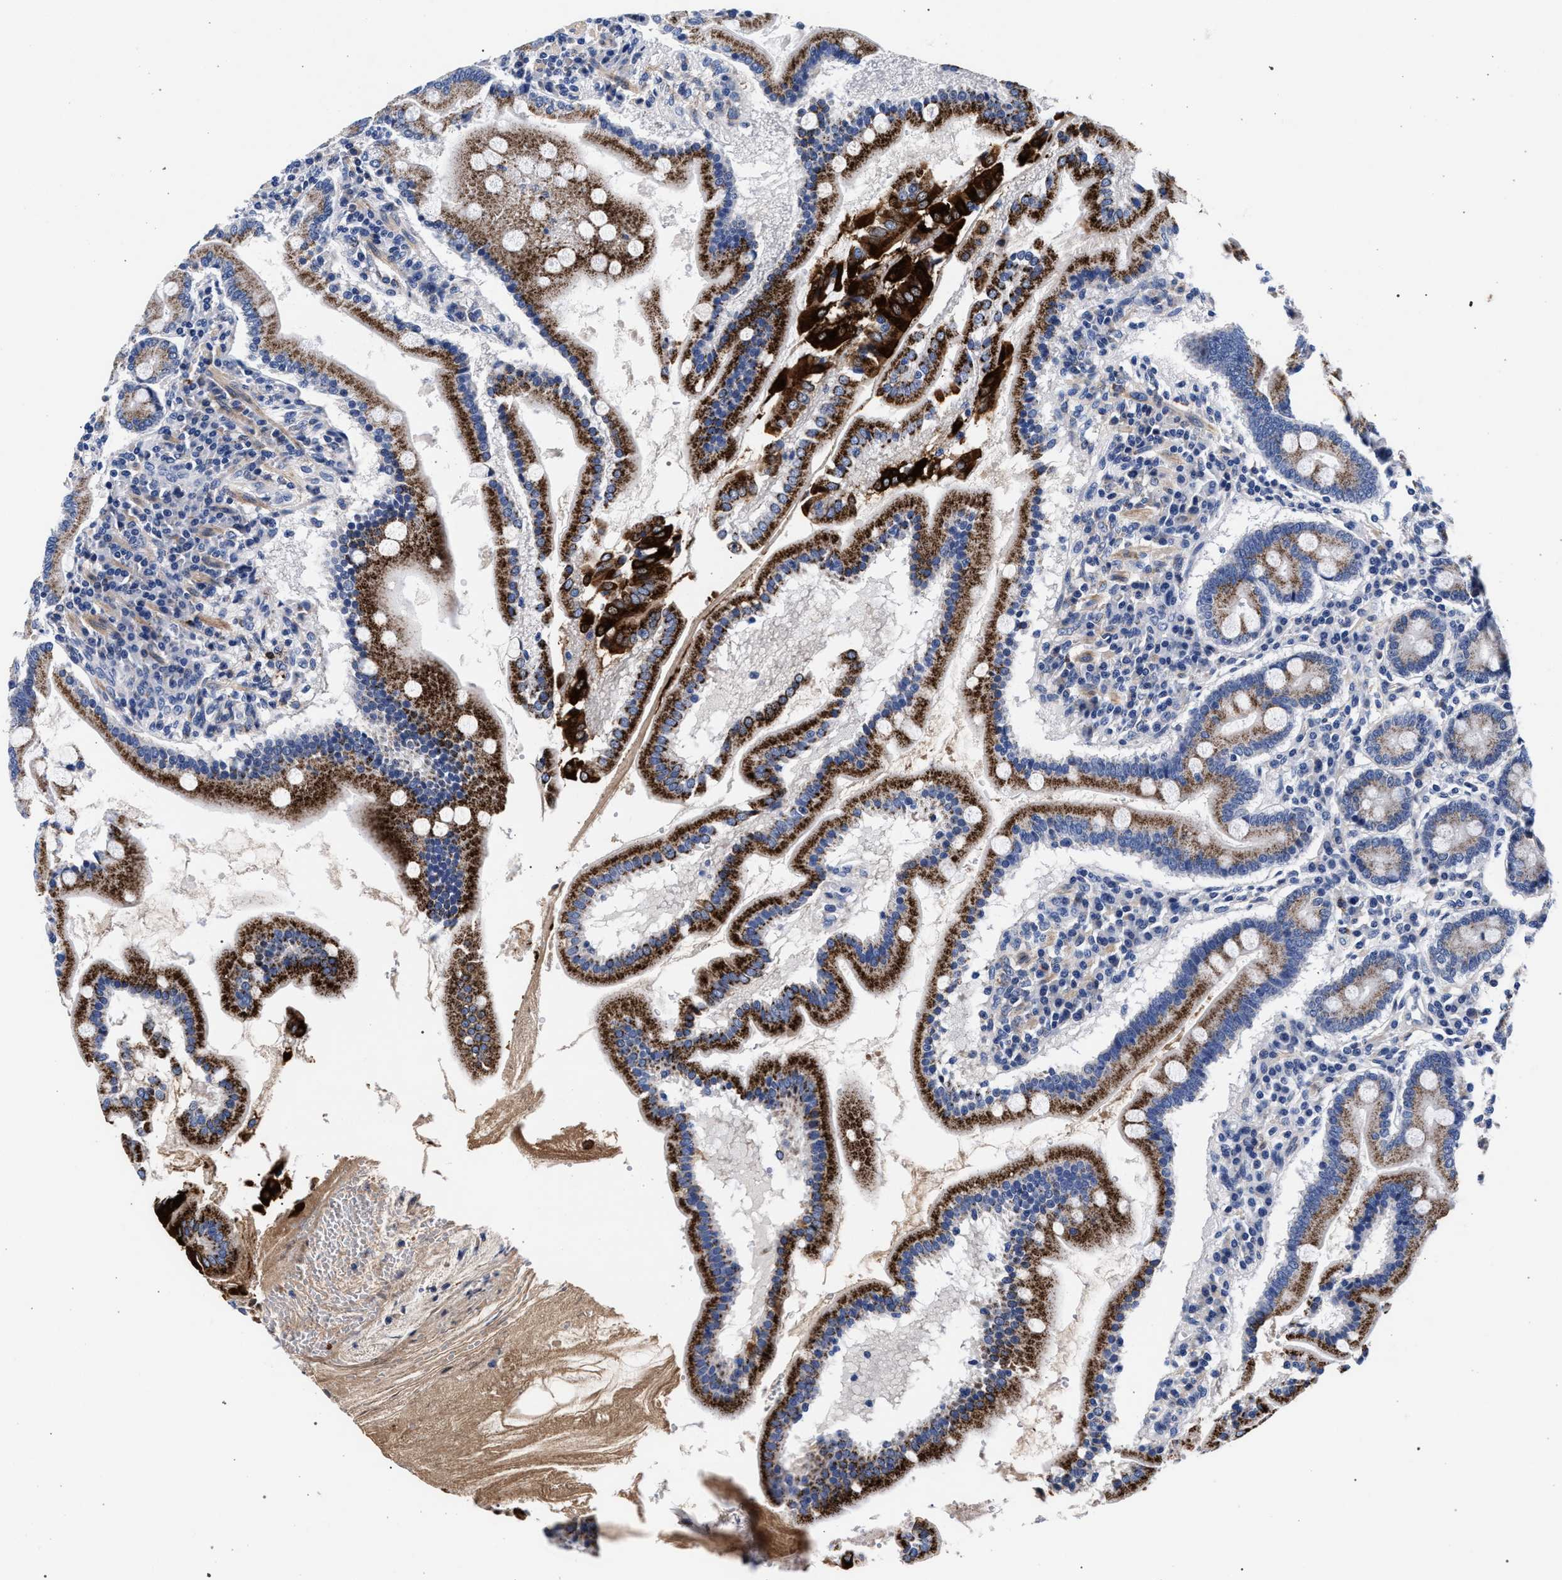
{"staining": {"intensity": "strong", "quantity": "25%-75%", "location": "cytoplasmic/membranous"}, "tissue": "duodenum", "cell_type": "Glandular cells", "image_type": "normal", "snomed": [{"axis": "morphology", "description": "Normal tissue, NOS"}, {"axis": "topography", "description": "Duodenum"}], "caption": "High-magnification brightfield microscopy of benign duodenum stained with DAB (brown) and counterstained with hematoxylin (blue). glandular cells exhibit strong cytoplasmic/membranous staining is identified in approximately25%-75% of cells. The staining is performed using DAB brown chromogen to label protein expression. The nuclei are counter-stained blue using hematoxylin.", "gene": "ACOX1", "patient": {"sex": "male", "age": 50}}